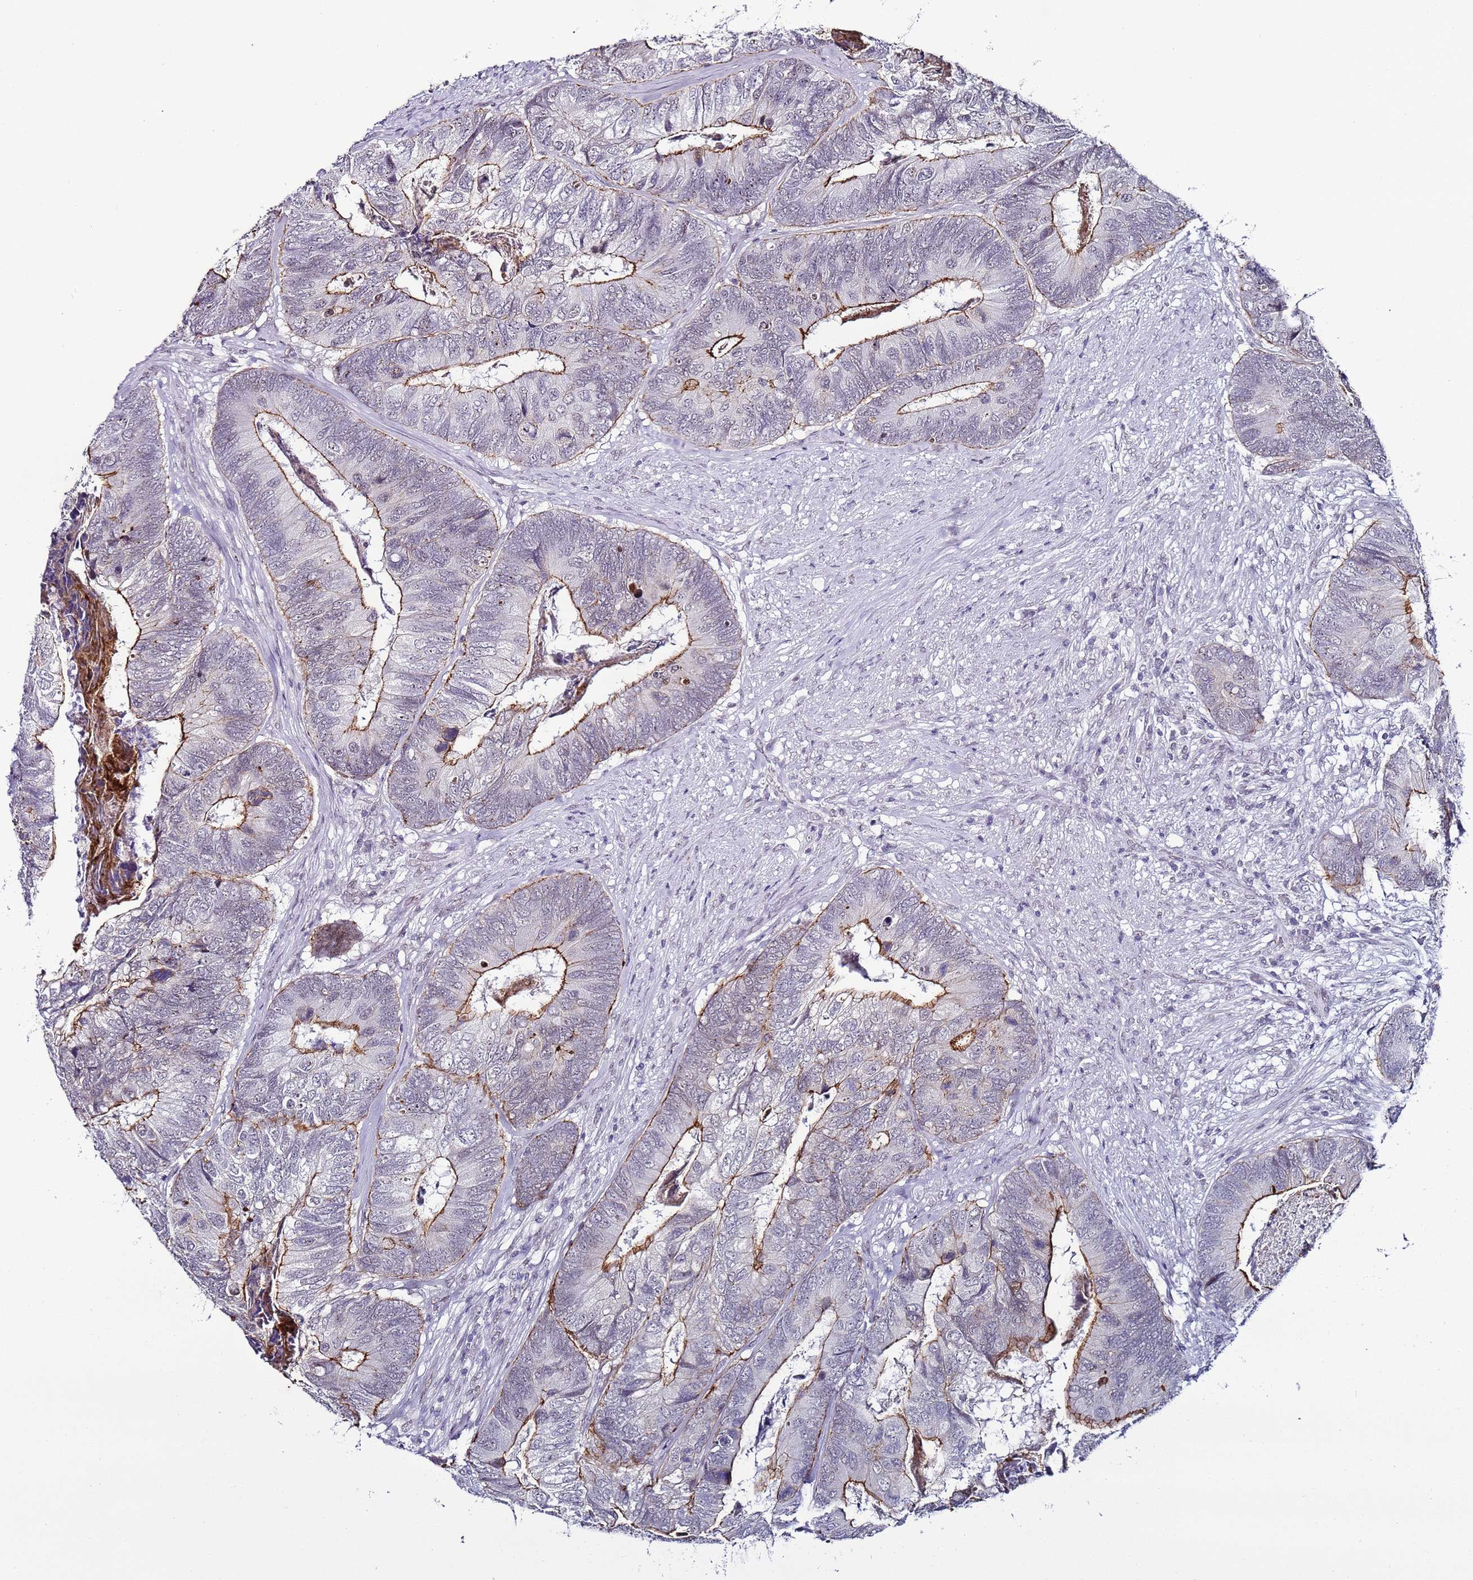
{"staining": {"intensity": "moderate", "quantity": "25%-75%", "location": "cytoplasmic/membranous"}, "tissue": "colorectal cancer", "cell_type": "Tumor cells", "image_type": "cancer", "snomed": [{"axis": "morphology", "description": "Adenocarcinoma, NOS"}, {"axis": "topography", "description": "Colon"}], "caption": "This is a photomicrograph of immunohistochemistry staining of colorectal cancer, which shows moderate expression in the cytoplasmic/membranous of tumor cells.", "gene": "PSMA7", "patient": {"sex": "female", "age": 67}}